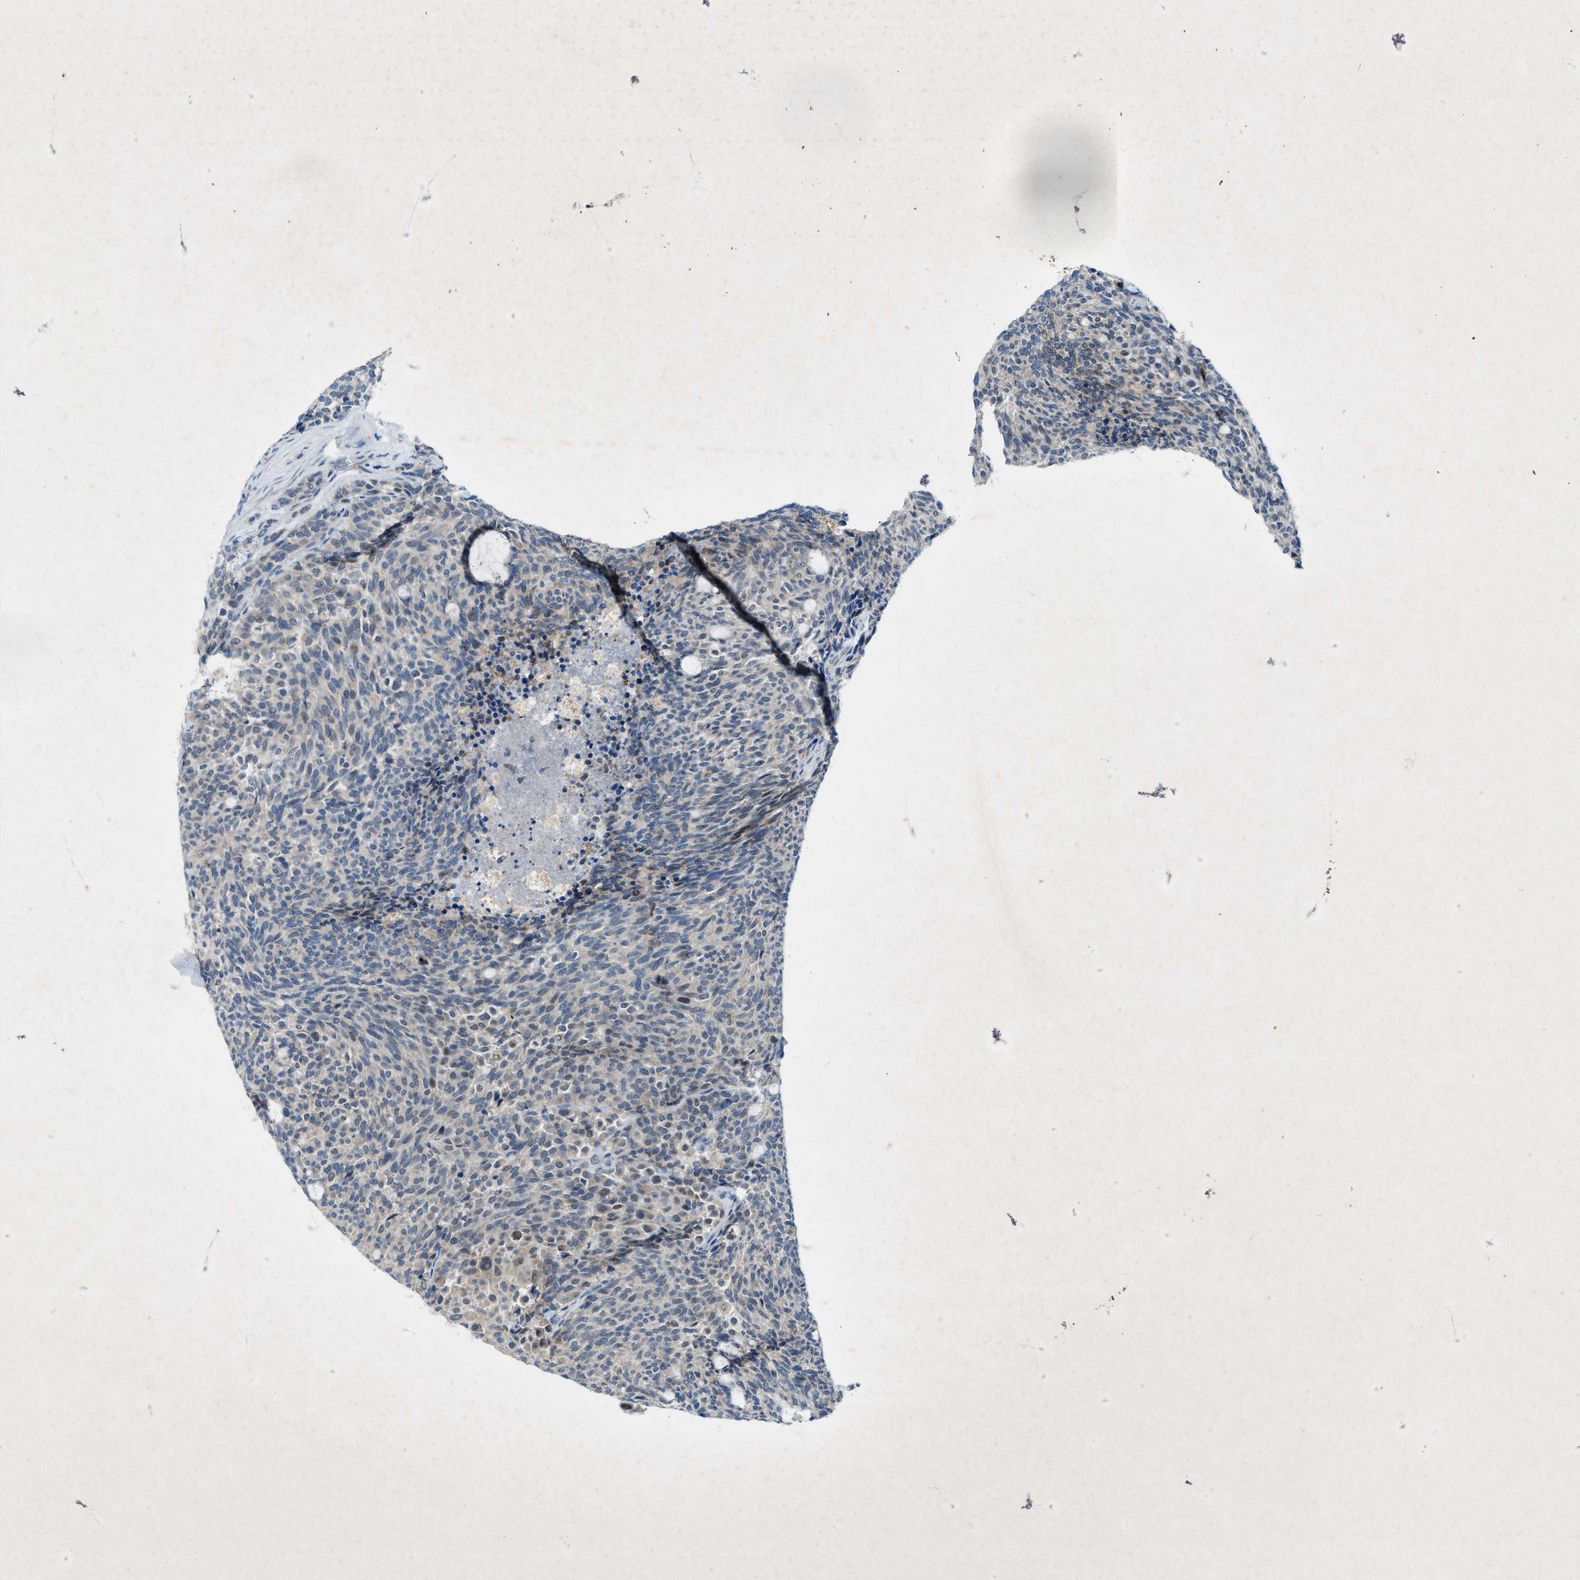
{"staining": {"intensity": "weak", "quantity": "<25%", "location": "cytoplasmic/membranous"}, "tissue": "carcinoid", "cell_type": "Tumor cells", "image_type": "cancer", "snomed": [{"axis": "morphology", "description": "Carcinoid, malignant, NOS"}, {"axis": "topography", "description": "Pancreas"}], "caption": "A high-resolution micrograph shows IHC staining of carcinoid, which exhibits no significant staining in tumor cells.", "gene": "URGCP", "patient": {"sex": "female", "age": 54}}